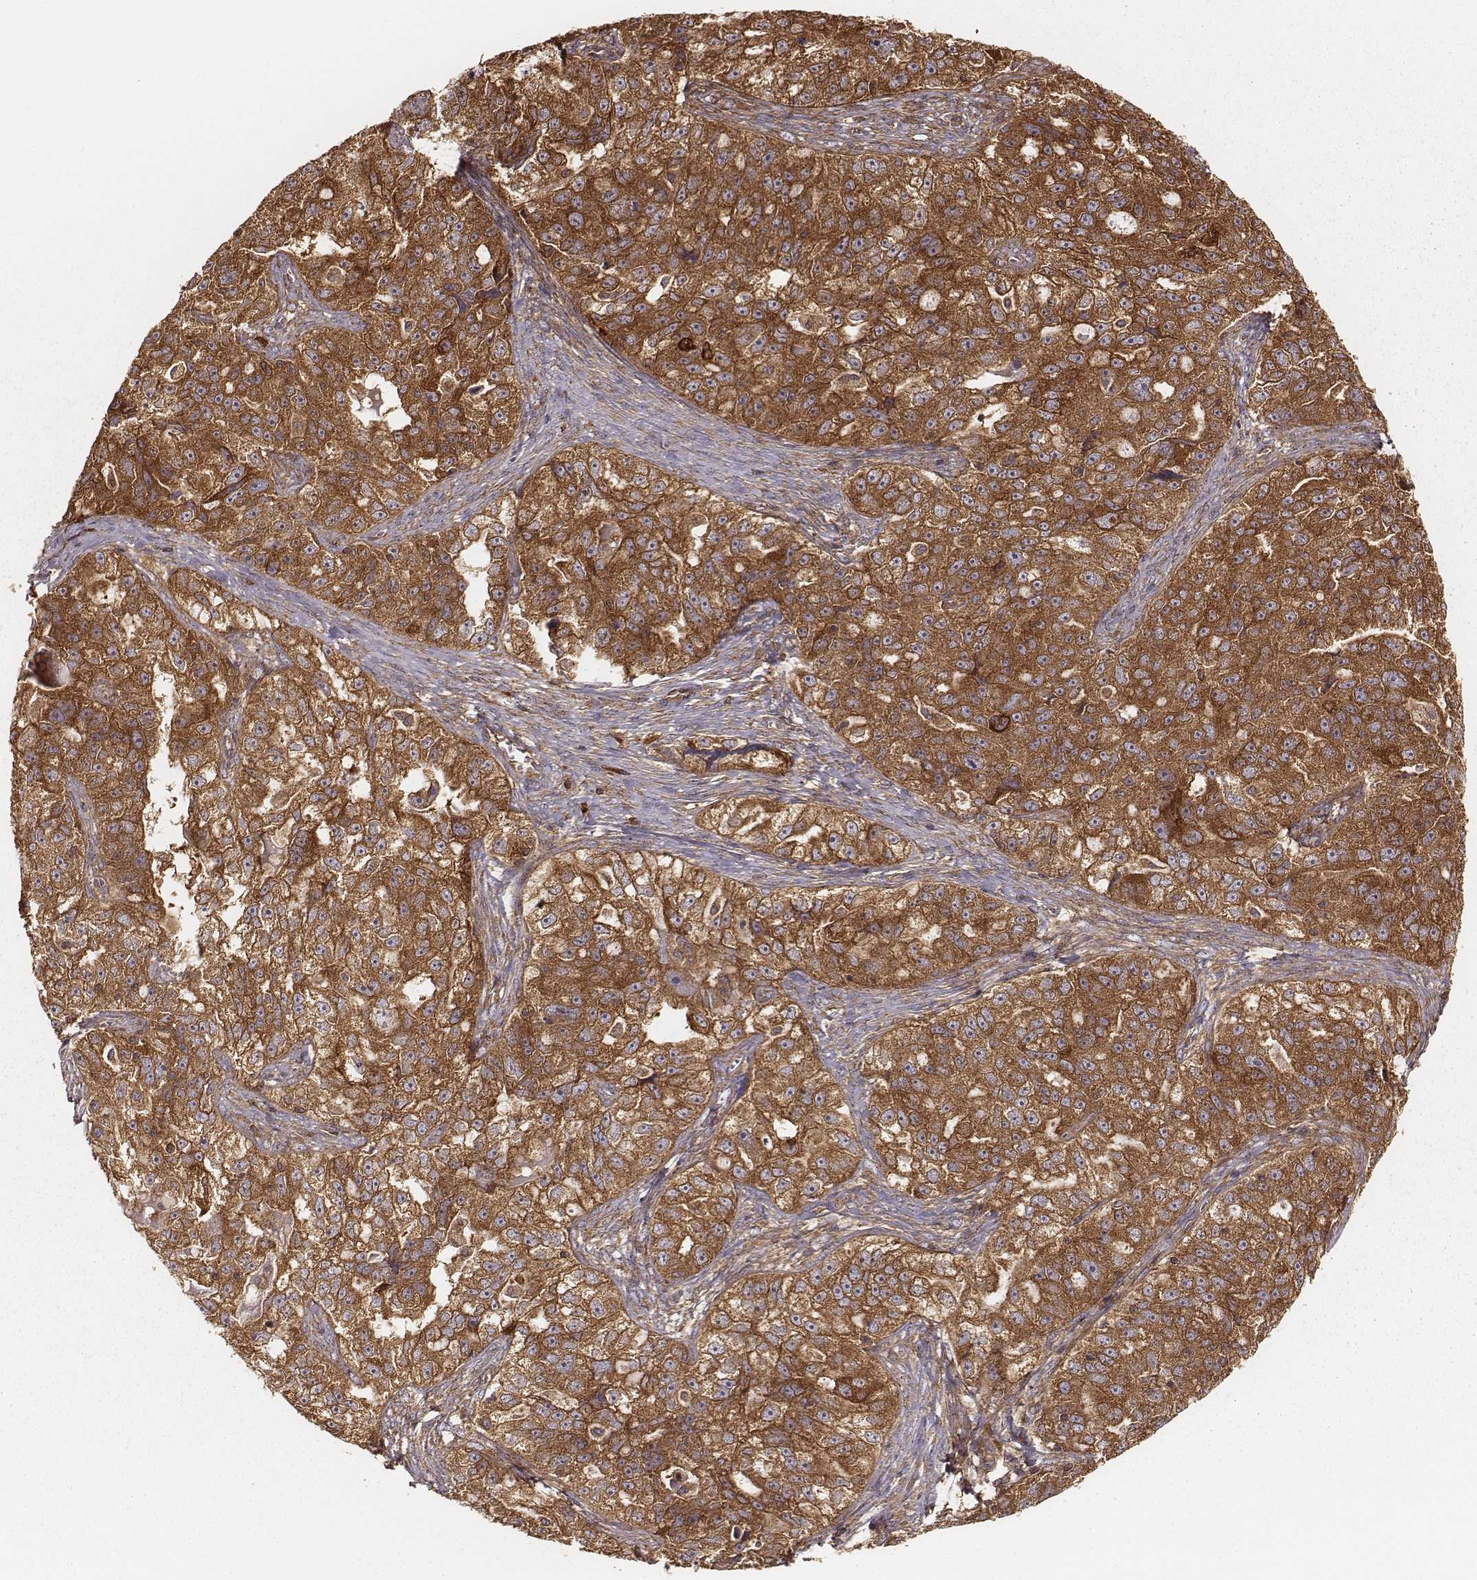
{"staining": {"intensity": "strong", "quantity": ">75%", "location": "cytoplasmic/membranous"}, "tissue": "ovarian cancer", "cell_type": "Tumor cells", "image_type": "cancer", "snomed": [{"axis": "morphology", "description": "Cystadenocarcinoma, serous, NOS"}, {"axis": "topography", "description": "Ovary"}], "caption": "Protein staining of ovarian serous cystadenocarcinoma tissue displays strong cytoplasmic/membranous positivity in about >75% of tumor cells.", "gene": "CARS1", "patient": {"sex": "female", "age": 51}}